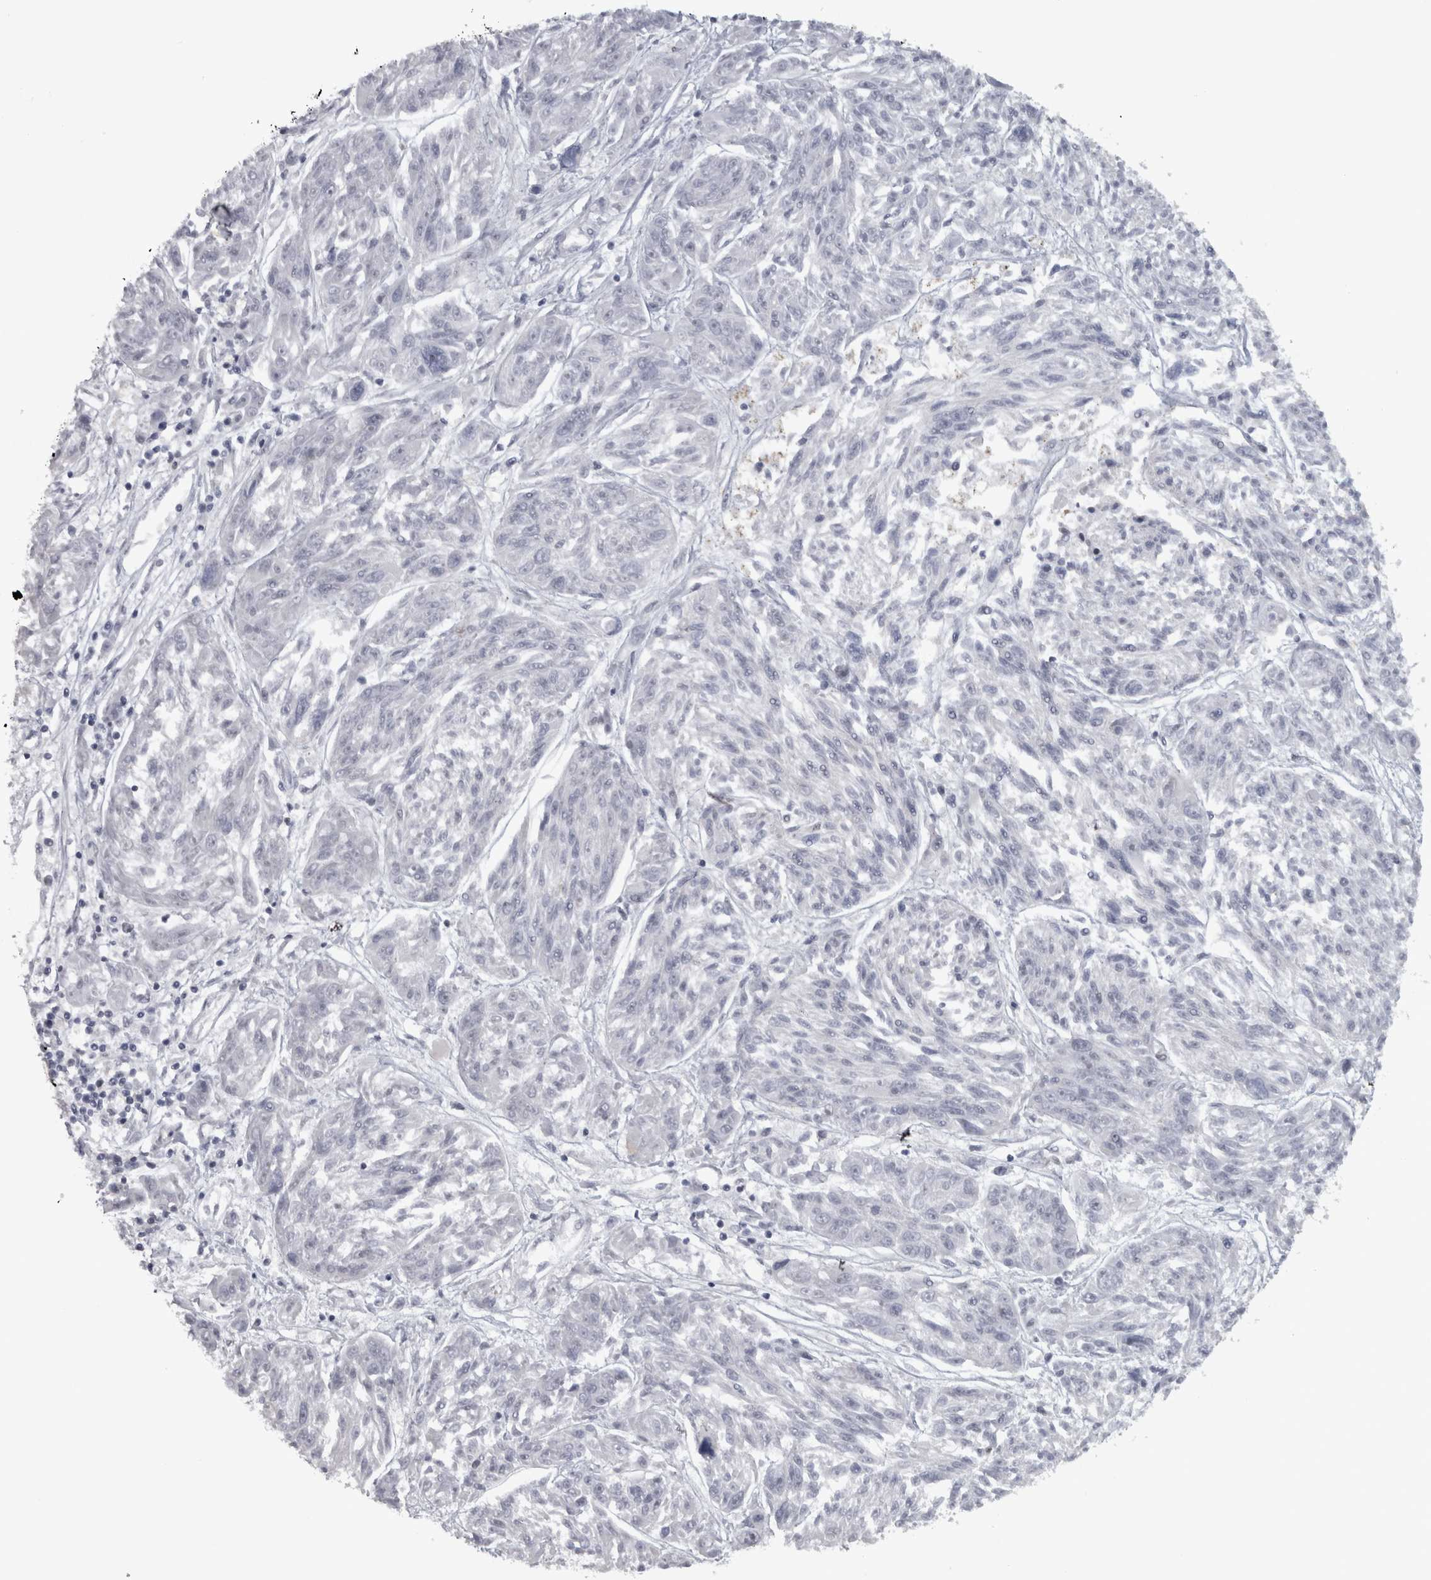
{"staining": {"intensity": "negative", "quantity": "none", "location": "none"}, "tissue": "melanoma", "cell_type": "Tumor cells", "image_type": "cancer", "snomed": [{"axis": "morphology", "description": "Malignant melanoma, NOS"}, {"axis": "topography", "description": "Skin"}], "caption": "Immunohistochemistry micrograph of malignant melanoma stained for a protein (brown), which shows no staining in tumor cells.", "gene": "PPP1R12B", "patient": {"sex": "male", "age": 53}}